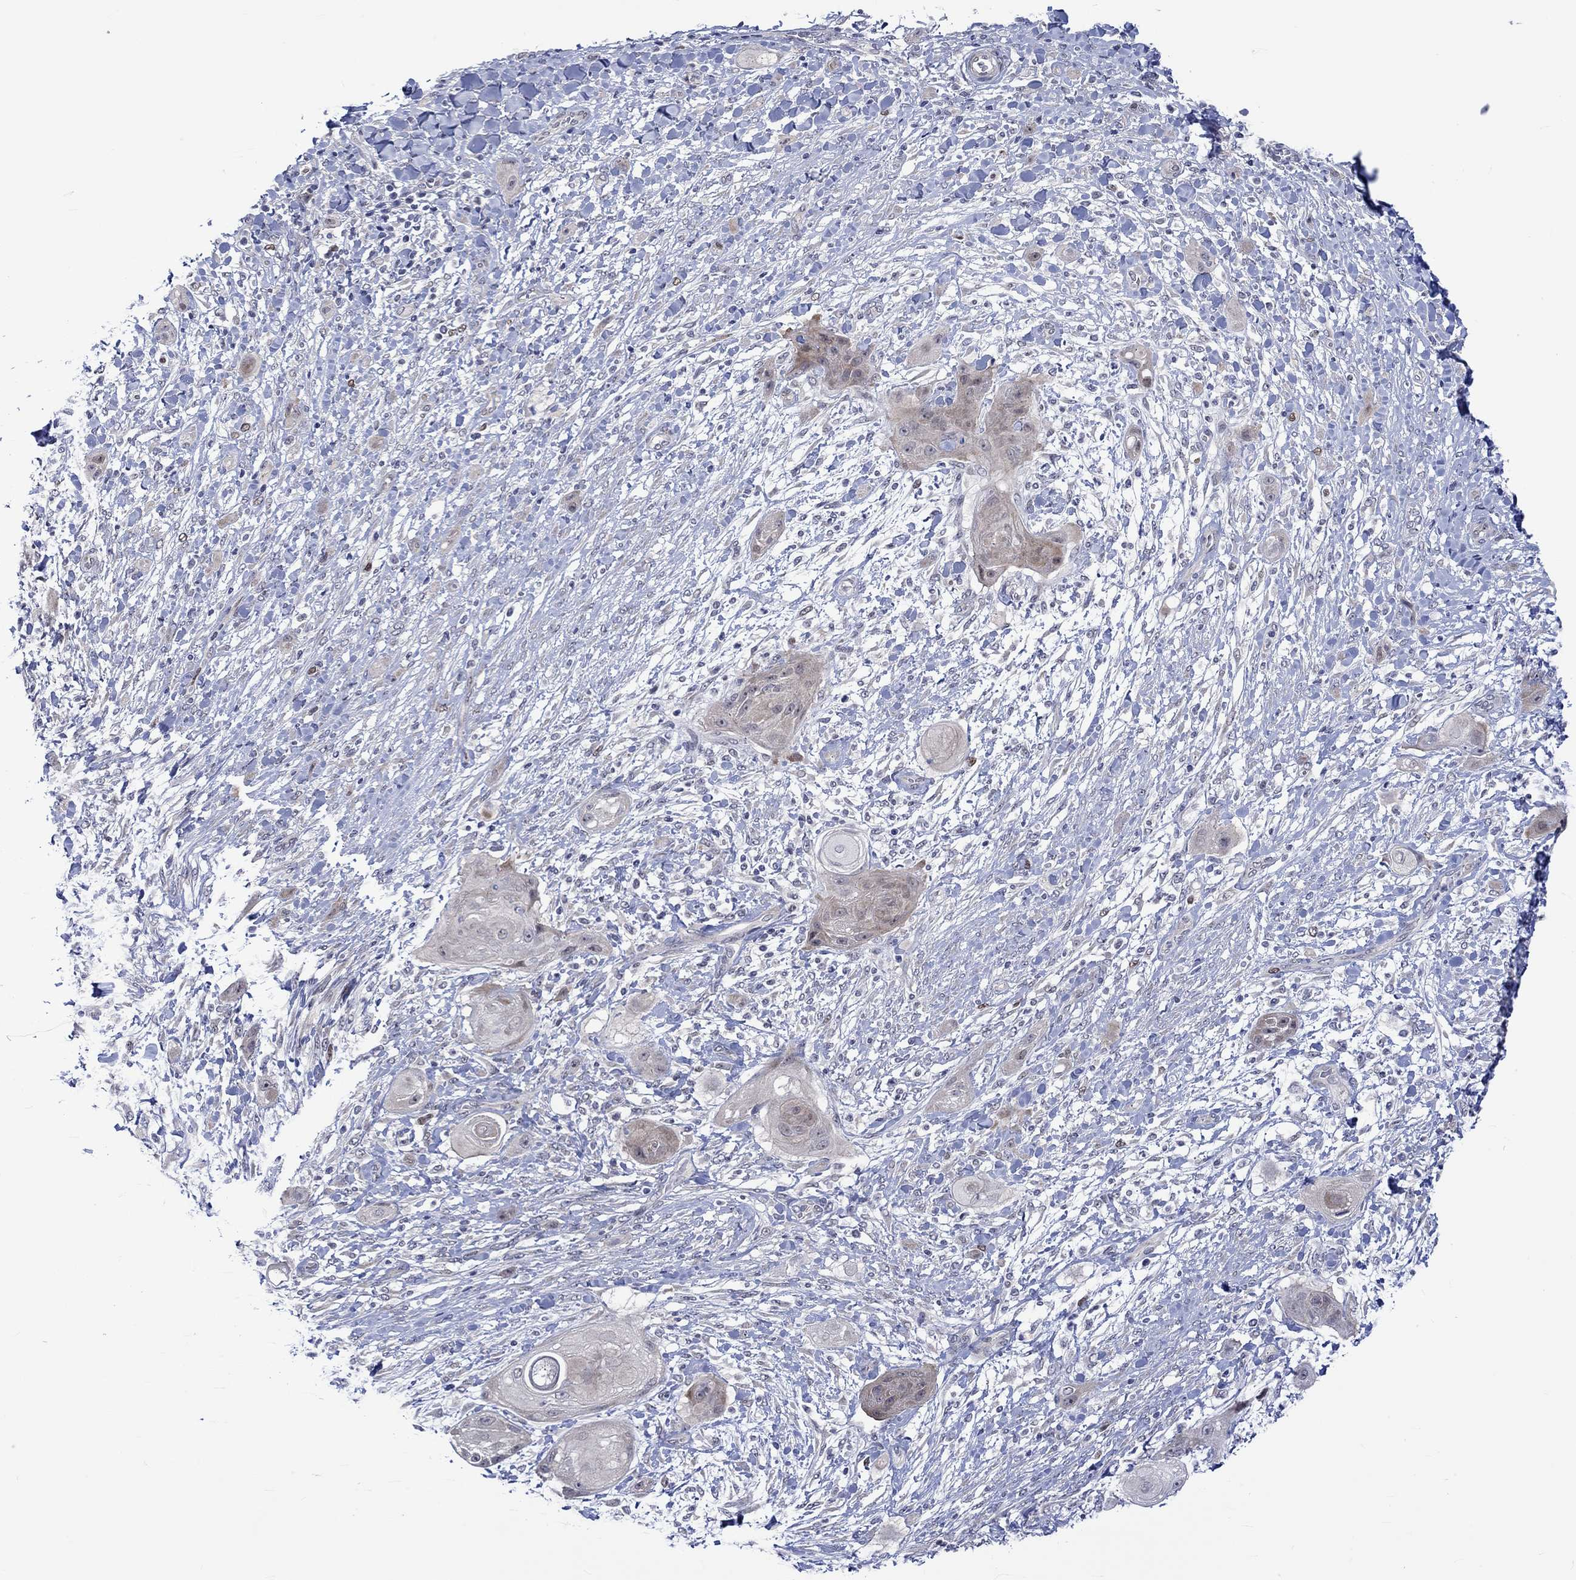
{"staining": {"intensity": "weak", "quantity": "<25%", "location": "cytoplasmic/membranous,nuclear"}, "tissue": "skin cancer", "cell_type": "Tumor cells", "image_type": "cancer", "snomed": [{"axis": "morphology", "description": "Squamous cell carcinoma, NOS"}, {"axis": "topography", "description": "Skin"}], "caption": "There is no significant expression in tumor cells of skin cancer (squamous cell carcinoma). (DAB (3,3'-diaminobenzidine) IHC, high magnification).", "gene": "E2F8", "patient": {"sex": "male", "age": 62}}